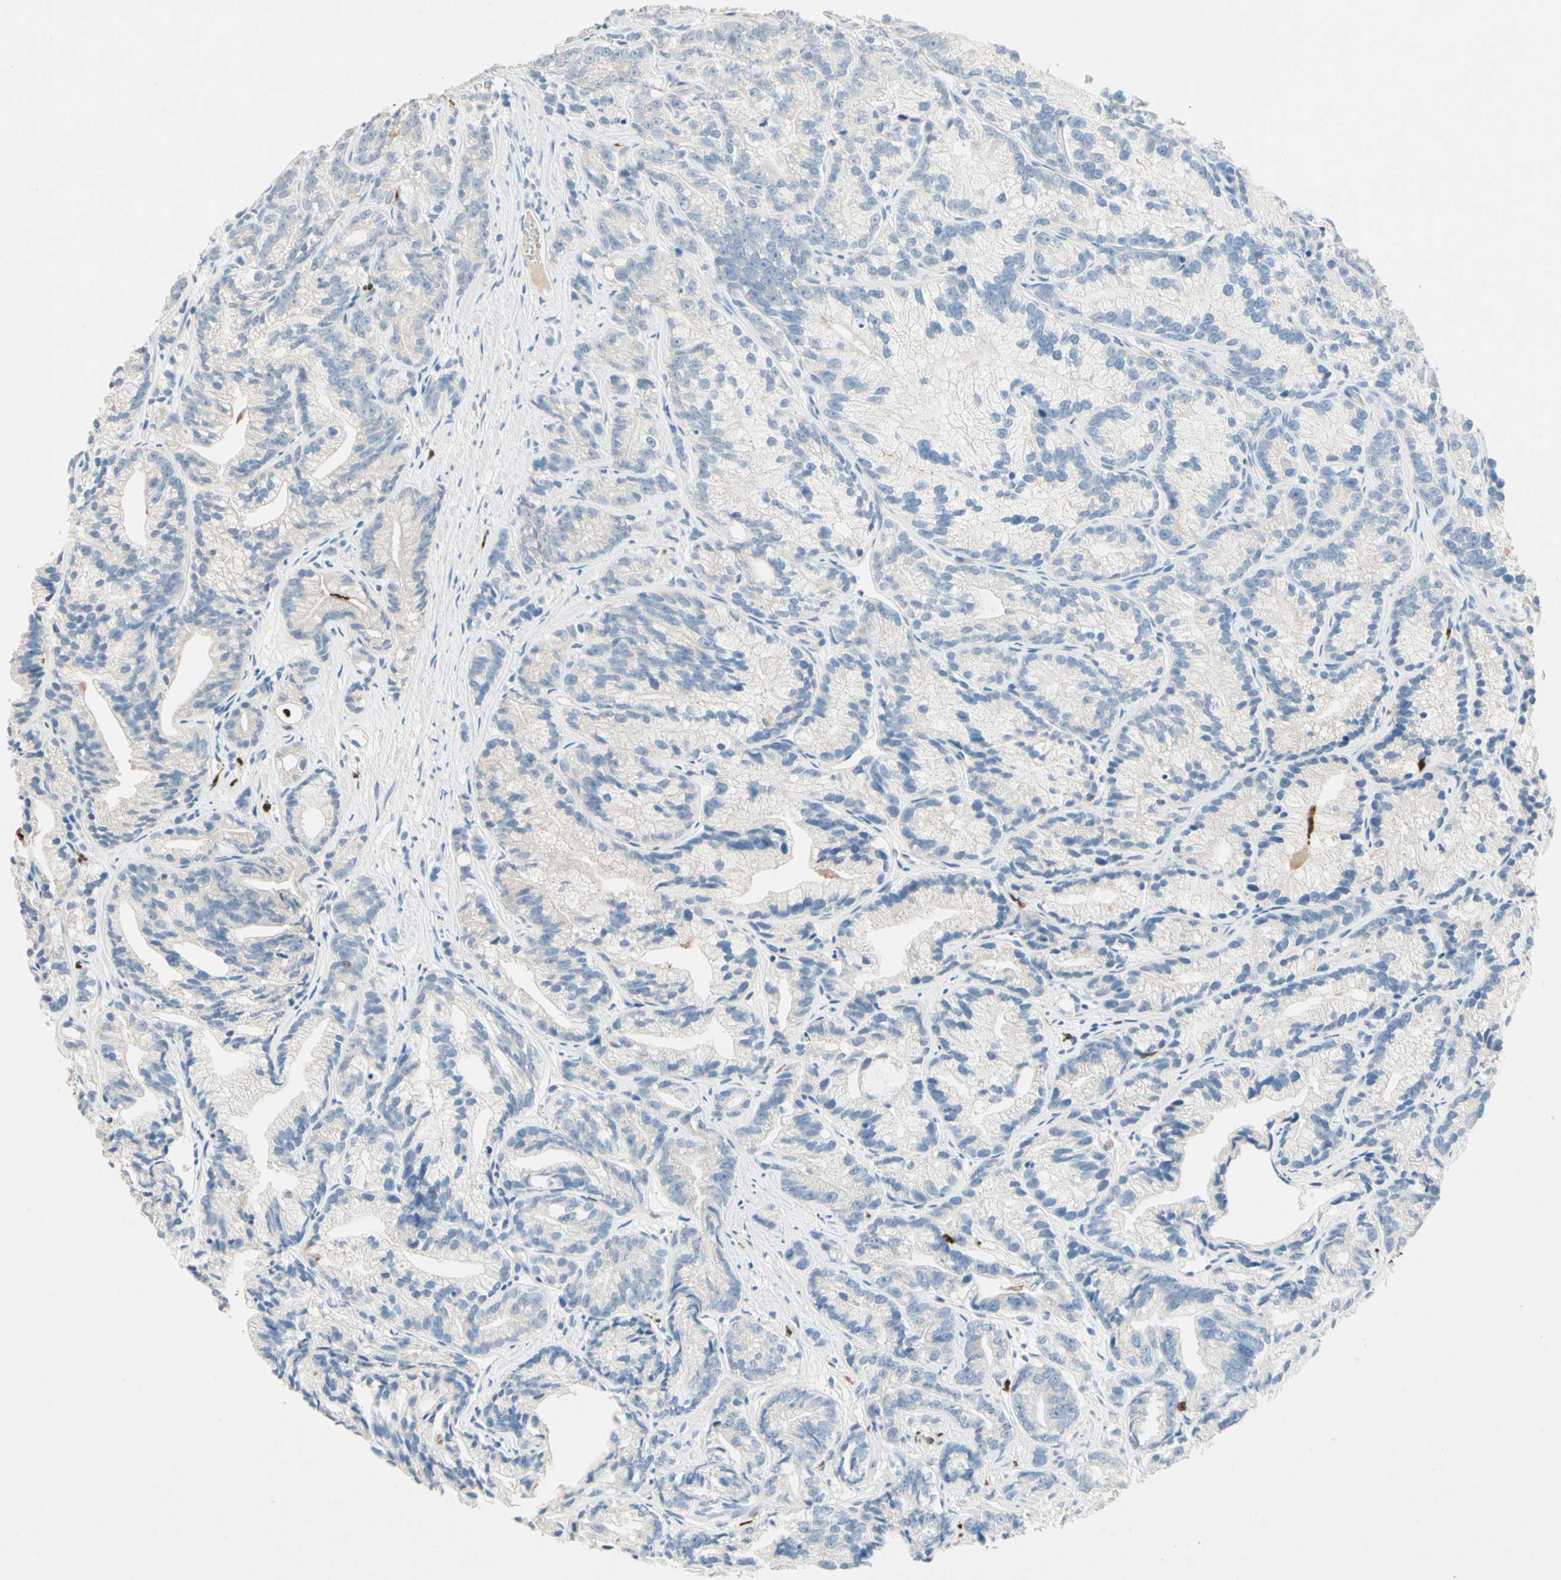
{"staining": {"intensity": "negative", "quantity": "none", "location": "none"}, "tissue": "prostate cancer", "cell_type": "Tumor cells", "image_type": "cancer", "snomed": [{"axis": "morphology", "description": "Adenocarcinoma, Low grade"}, {"axis": "topography", "description": "Prostate"}], "caption": "Tumor cells show no significant protein expression in prostate cancer.", "gene": "NFKBIZ", "patient": {"sex": "male", "age": 89}}